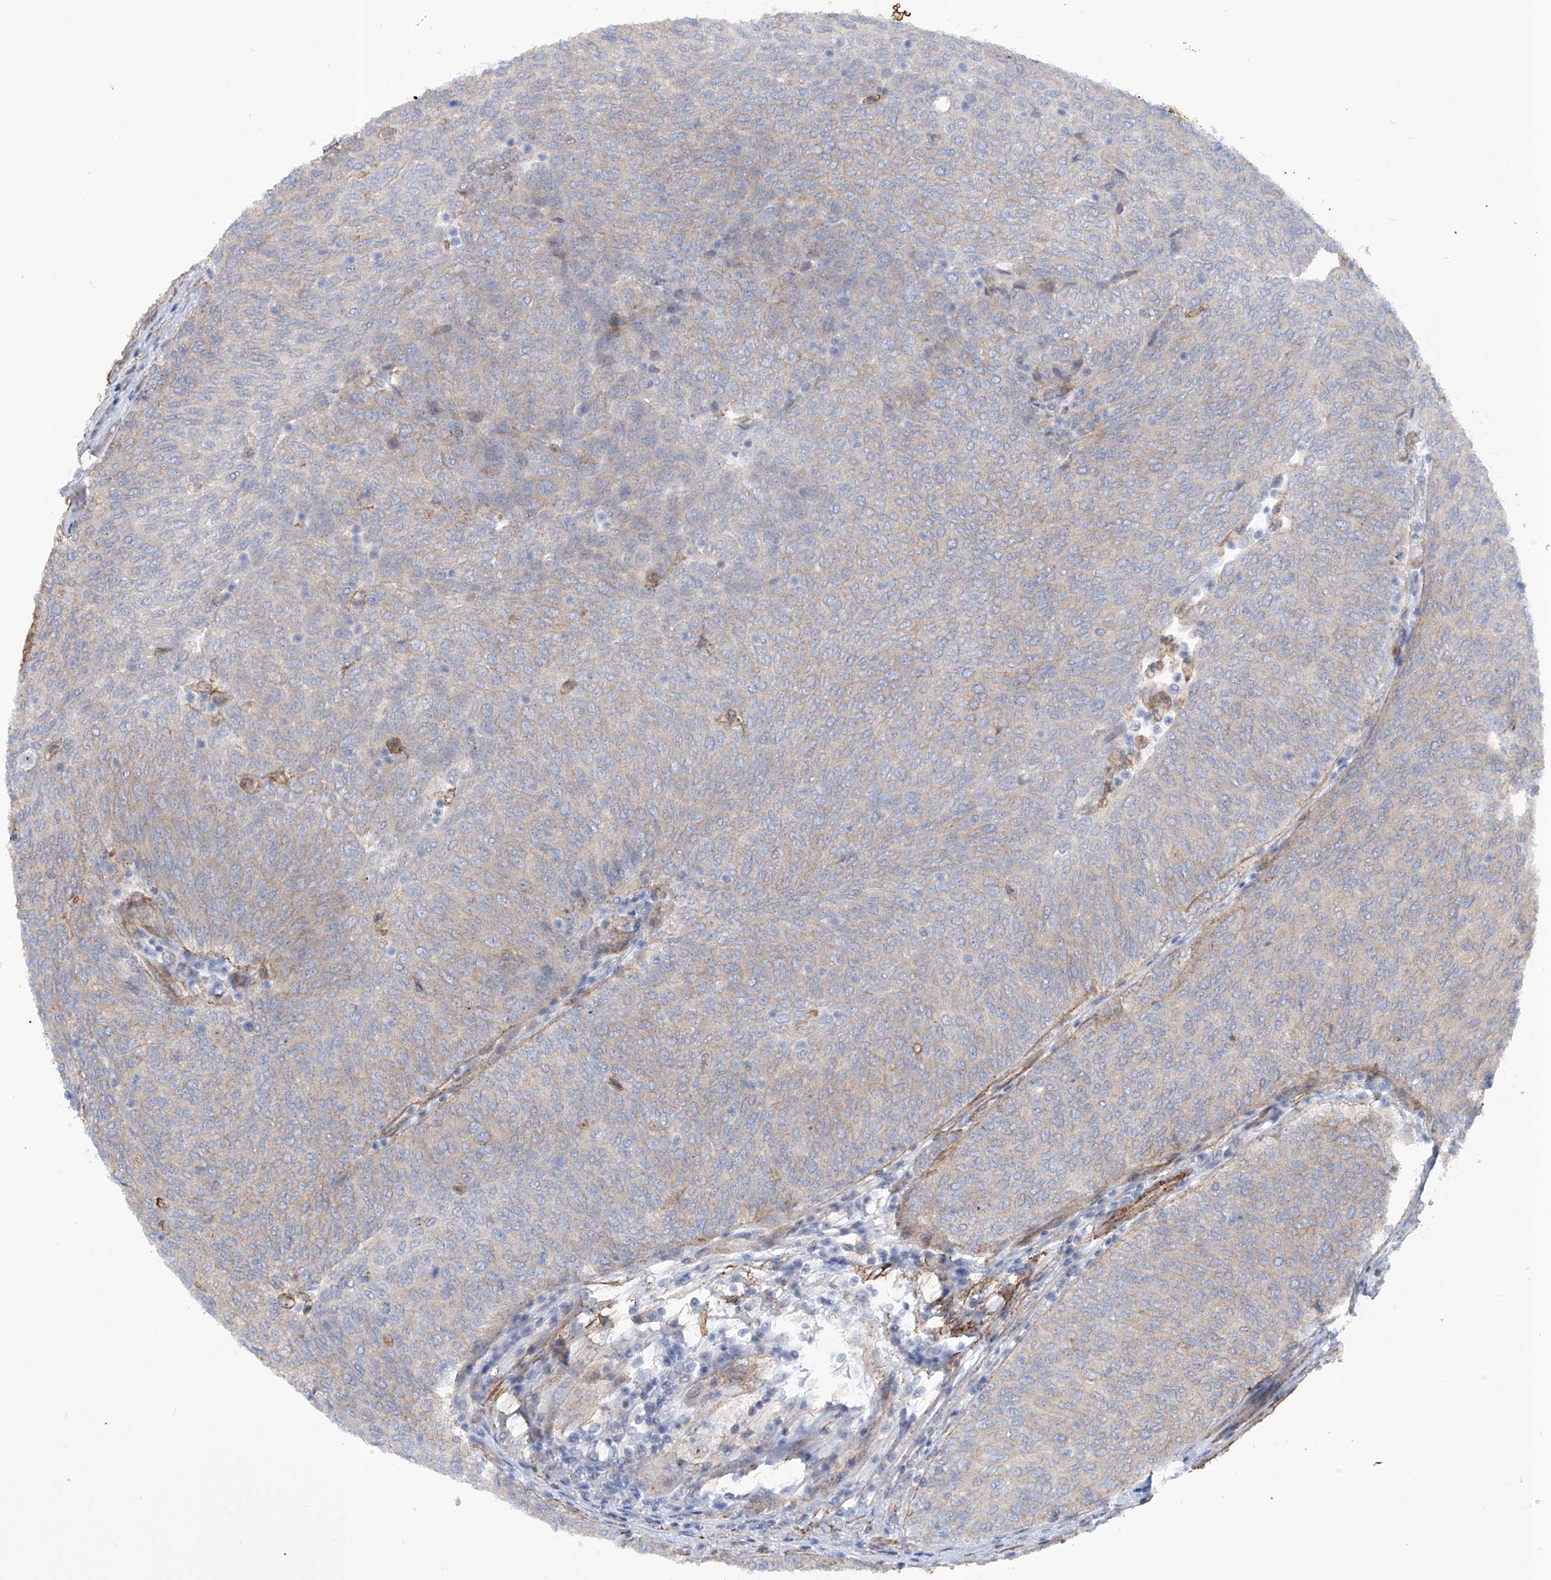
{"staining": {"intensity": "weak", "quantity": "<25%", "location": "cytoplasmic/membranous"}, "tissue": "urothelial cancer", "cell_type": "Tumor cells", "image_type": "cancer", "snomed": [{"axis": "morphology", "description": "Urothelial carcinoma, Low grade"}, {"axis": "topography", "description": "Urinary bladder"}], "caption": "Immunohistochemistry micrograph of urothelial carcinoma (low-grade) stained for a protein (brown), which reveals no positivity in tumor cells. (DAB immunohistochemistry visualized using brightfield microscopy, high magnification).", "gene": "ZNF490", "patient": {"sex": "female", "age": 79}}